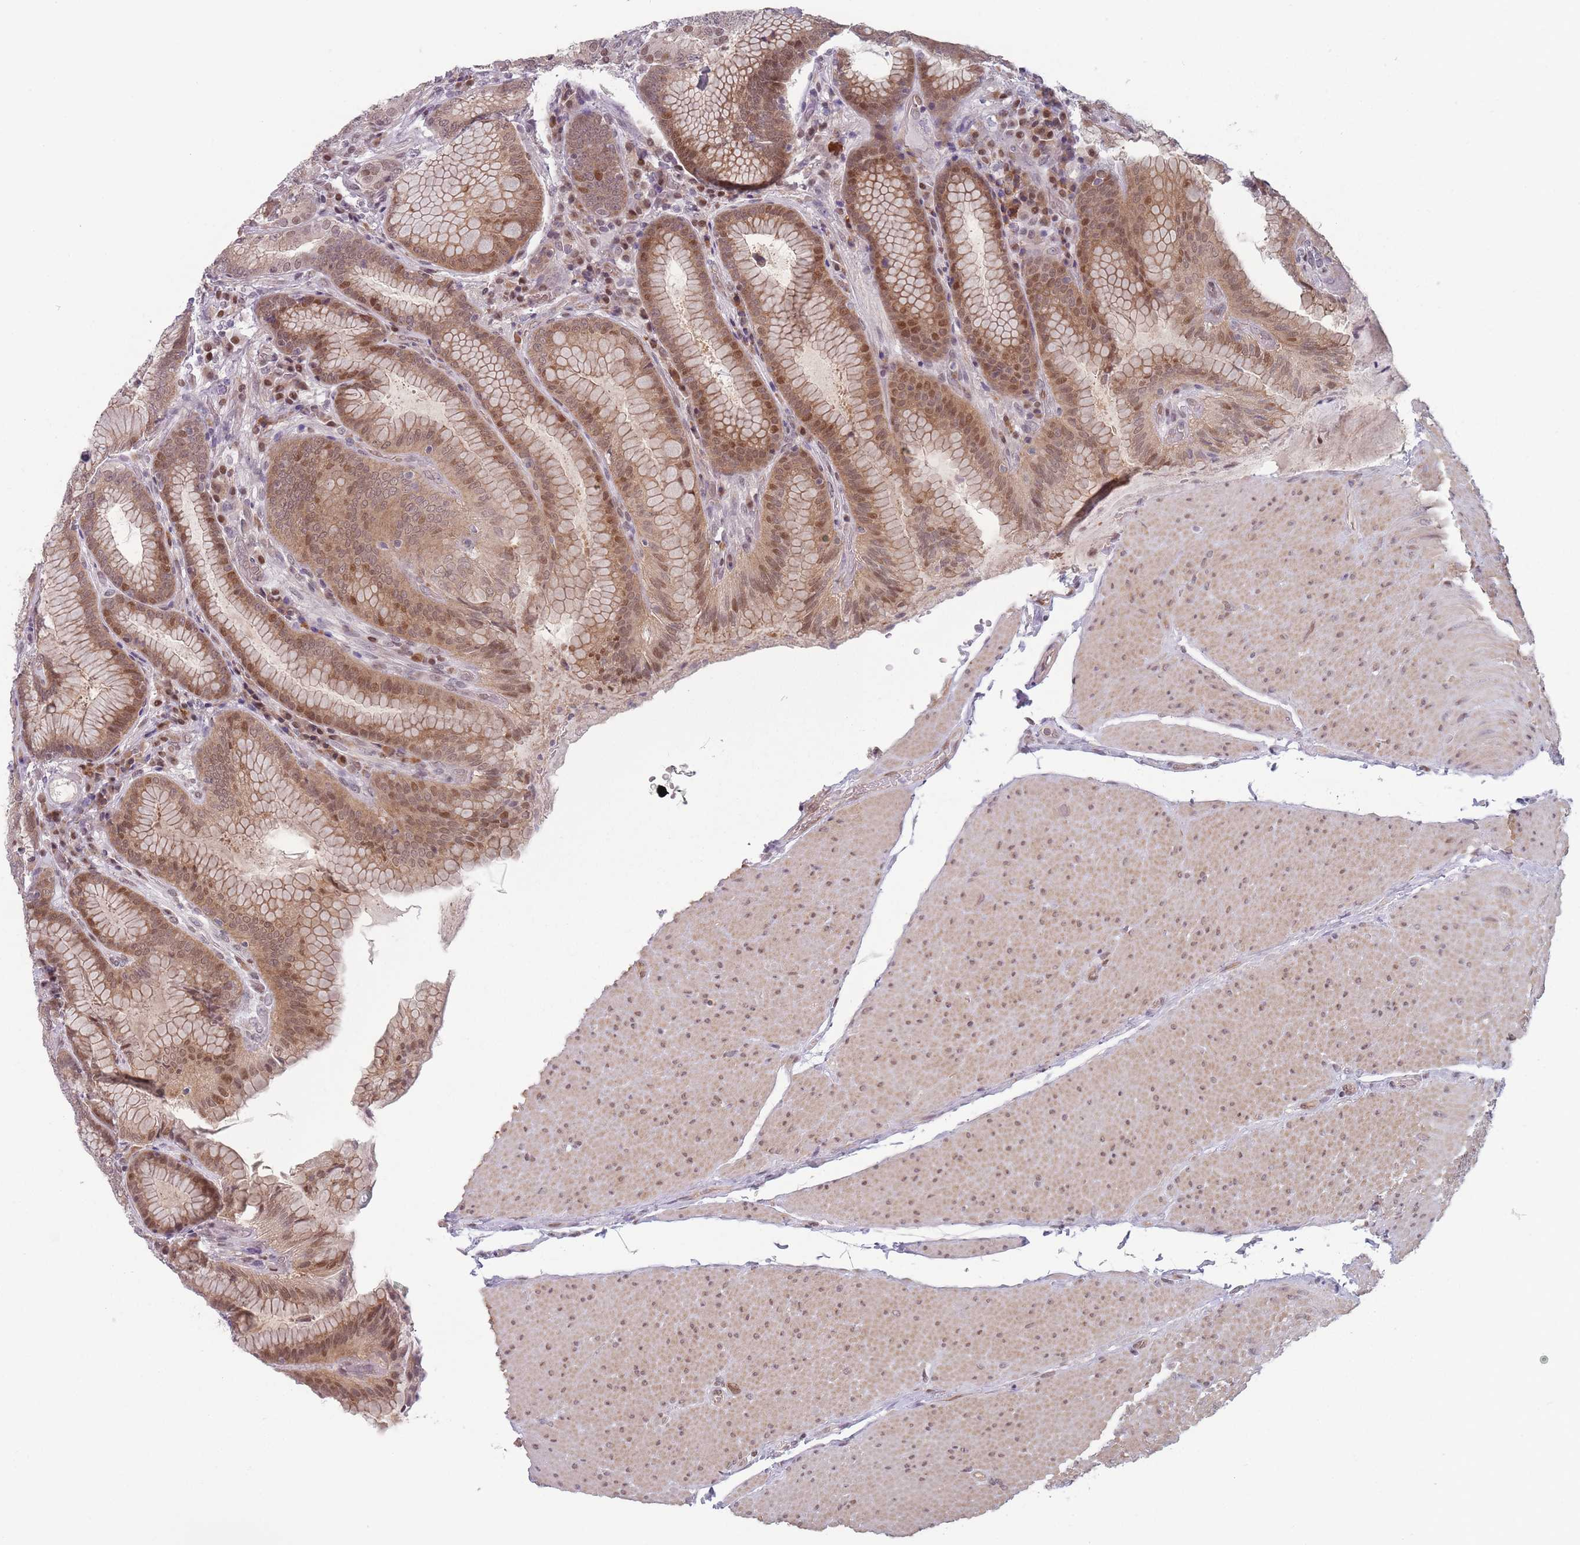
{"staining": {"intensity": "moderate", "quantity": ">75%", "location": "cytoplasmic/membranous,nuclear"}, "tissue": "stomach", "cell_type": "Glandular cells", "image_type": "normal", "snomed": [{"axis": "morphology", "description": "Normal tissue, NOS"}, {"axis": "topography", "description": "Stomach, upper"}, {"axis": "topography", "description": "Stomach, lower"}], "caption": "This is an image of immunohistochemistry staining of benign stomach, which shows moderate positivity in the cytoplasmic/membranous,nuclear of glandular cells.", "gene": "SH3BGRL2", "patient": {"sex": "female", "age": 76}}